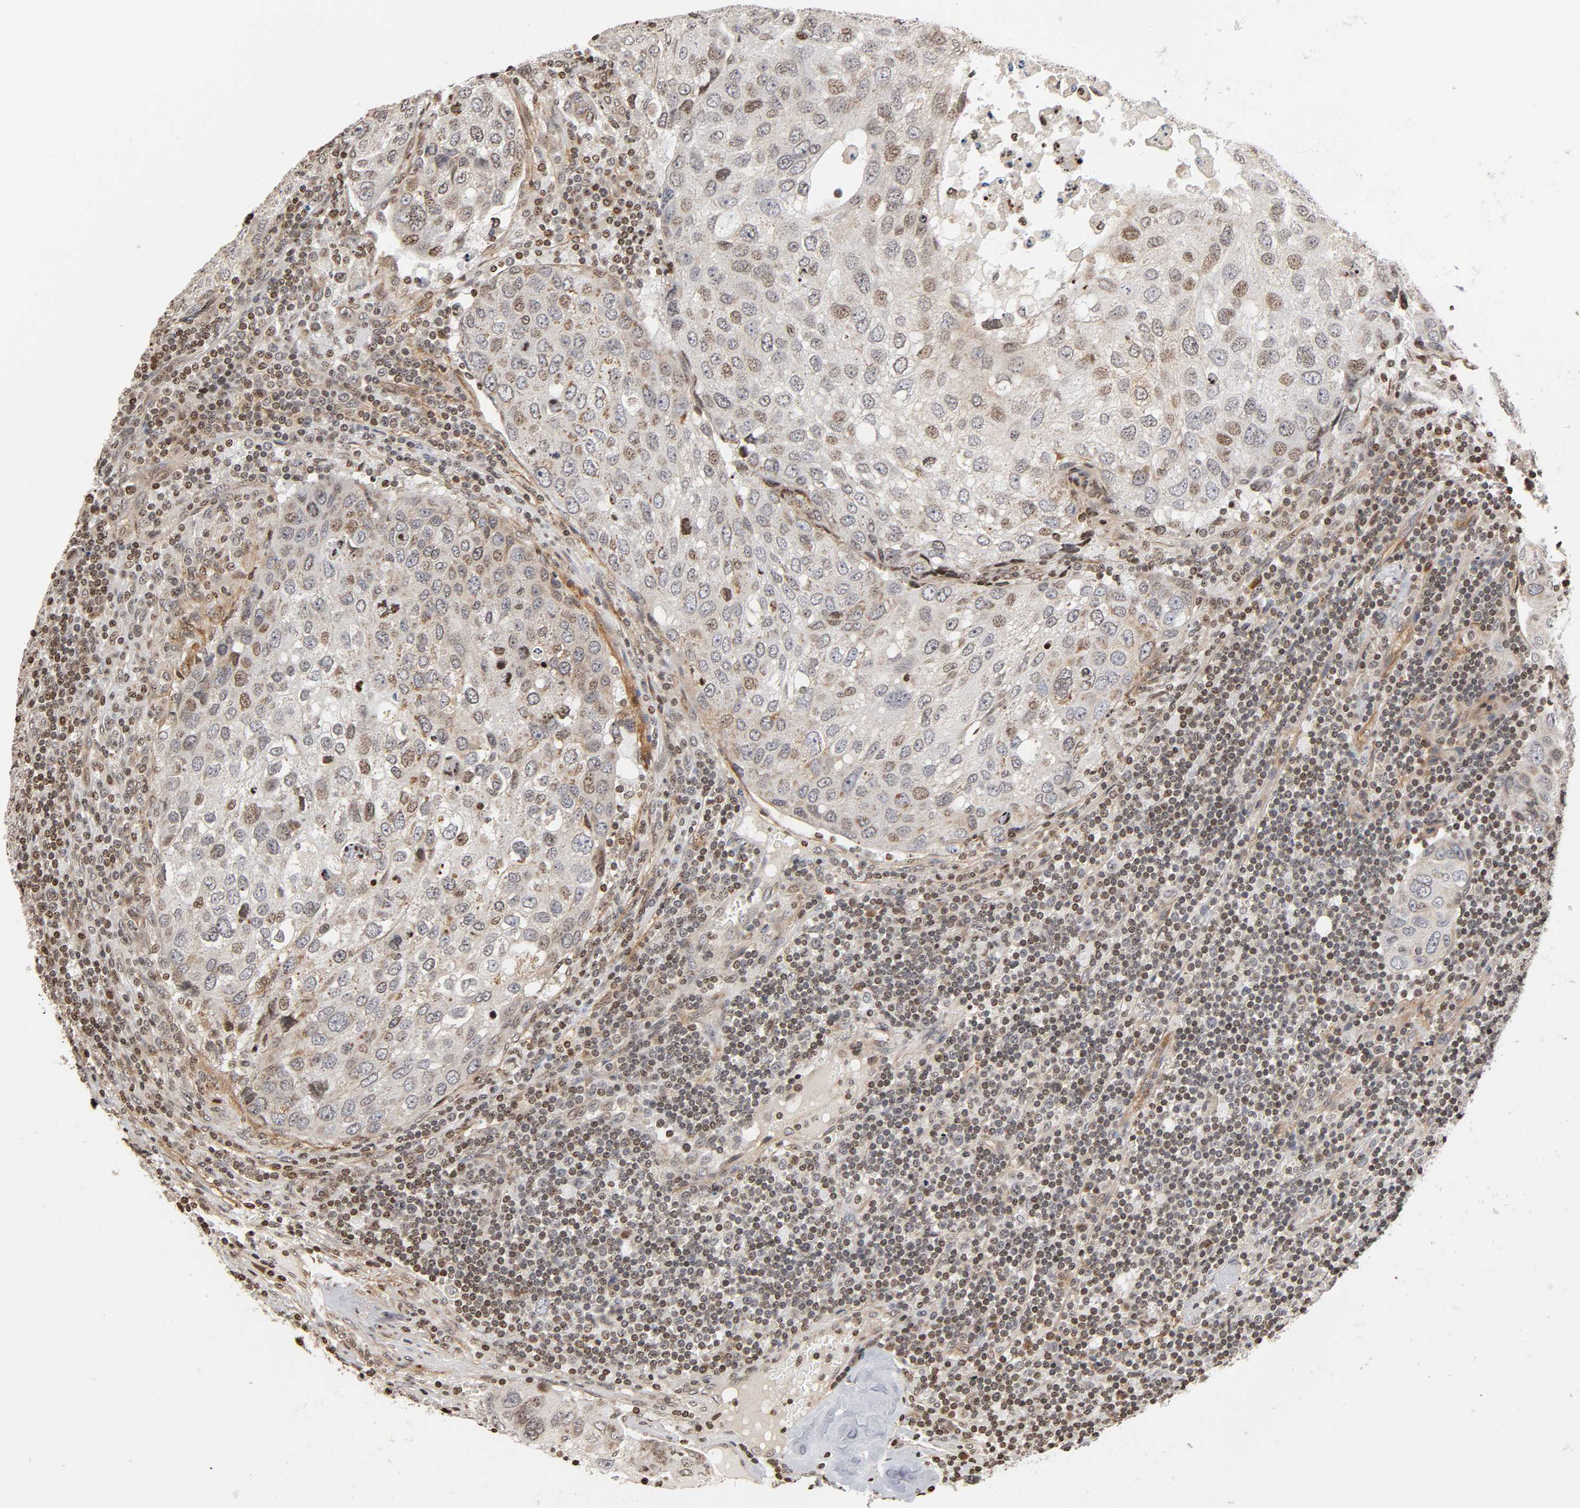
{"staining": {"intensity": "weak", "quantity": "<25%", "location": "nuclear"}, "tissue": "urothelial cancer", "cell_type": "Tumor cells", "image_type": "cancer", "snomed": [{"axis": "morphology", "description": "Urothelial carcinoma, High grade"}, {"axis": "topography", "description": "Lymph node"}, {"axis": "topography", "description": "Urinary bladder"}], "caption": "An immunohistochemistry (IHC) histopathology image of high-grade urothelial carcinoma is shown. There is no staining in tumor cells of high-grade urothelial carcinoma. The staining was performed using DAB (3,3'-diaminobenzidine) to visualize the protein expression in brown, while the nuclei were stained in blue with hematoxylin (Magnification: 20x).", "gene": "ITGAV", "patient": {"sex": "male", "age": 51}}